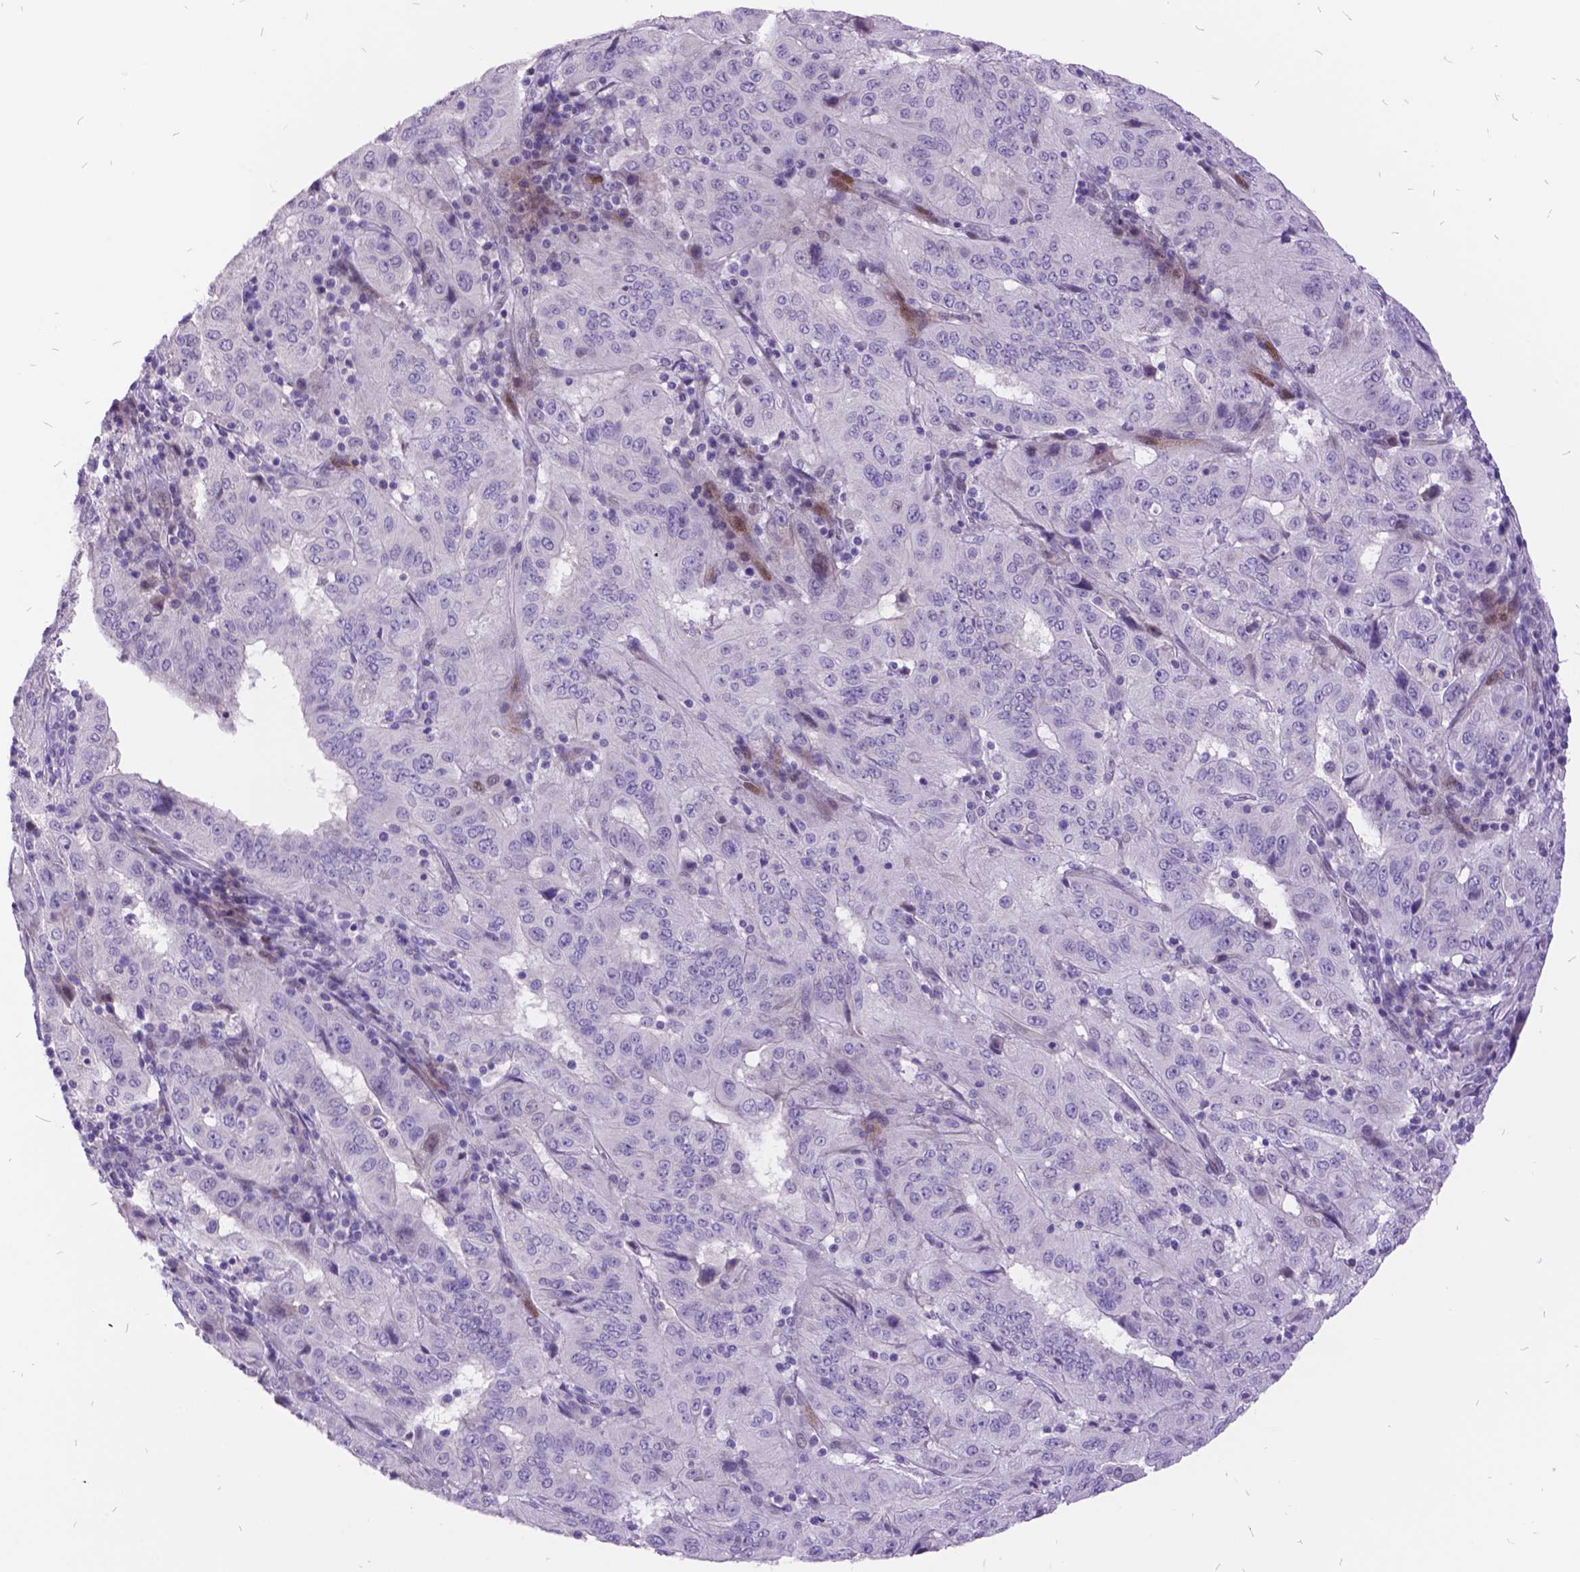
{"staining": {"intensity": "negative", "quantity": "none", "location": "none"}, "tissue": "pancreatic cancer", "cell_type": "Tumor cells", "image_type": "cancer", "snomed": [{"axis": "morphology", "description": "Adenocarcinoma, NOS"}, {"axis": "topography", "description": "Pancreas"}], "caption": "Immunohistochemistry histopathology image of neoplastic tissue: human pancreatic adenocarcinoma stained with DAB (3,3'-diaminobenzidine) displays no significant protein positivity in tumor cells.", "gene": "ITGB6", "patient": {"sex": "male", "age": 63}}